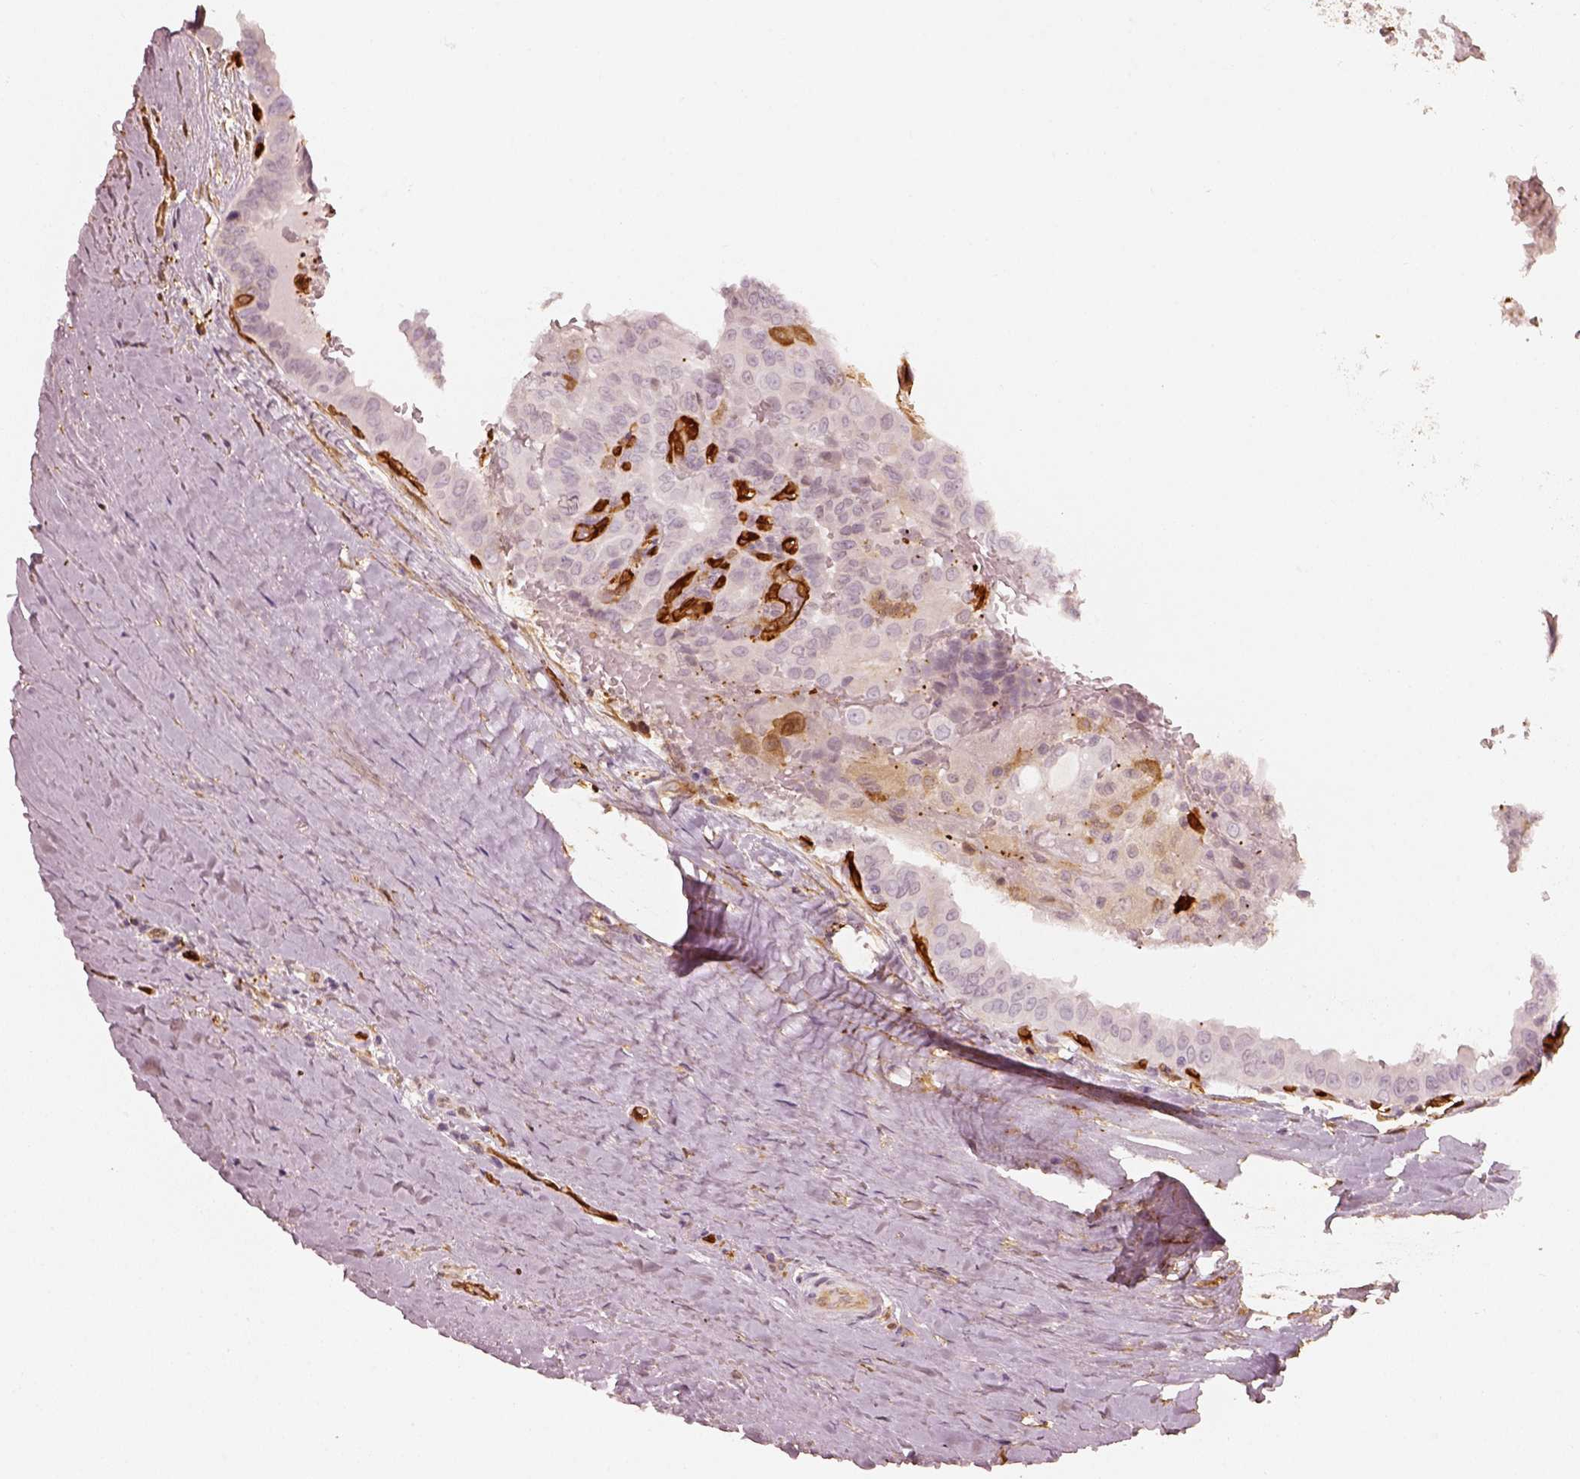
{"staining": {"intensity": "negative", "quantity": "none", "location": "none"}, "tissue": "thyroid cancer", "cell_type": "Tumor cells", "image_type": "cancer", "snomed": [{"axis": "morphology", "description": "Papillary adenocarcinoma, NOS"}, {"axis": "morphology", "description": "Papillary adenoma metastatic"}, {"axis": "topography", "description": "Thyroid gland"}], "caption": "Image shows no significant protein expression in tumor cells of thyroid cancer.", "gene": "FSCN1", "patient": {"sex": "female", "age": 50}}